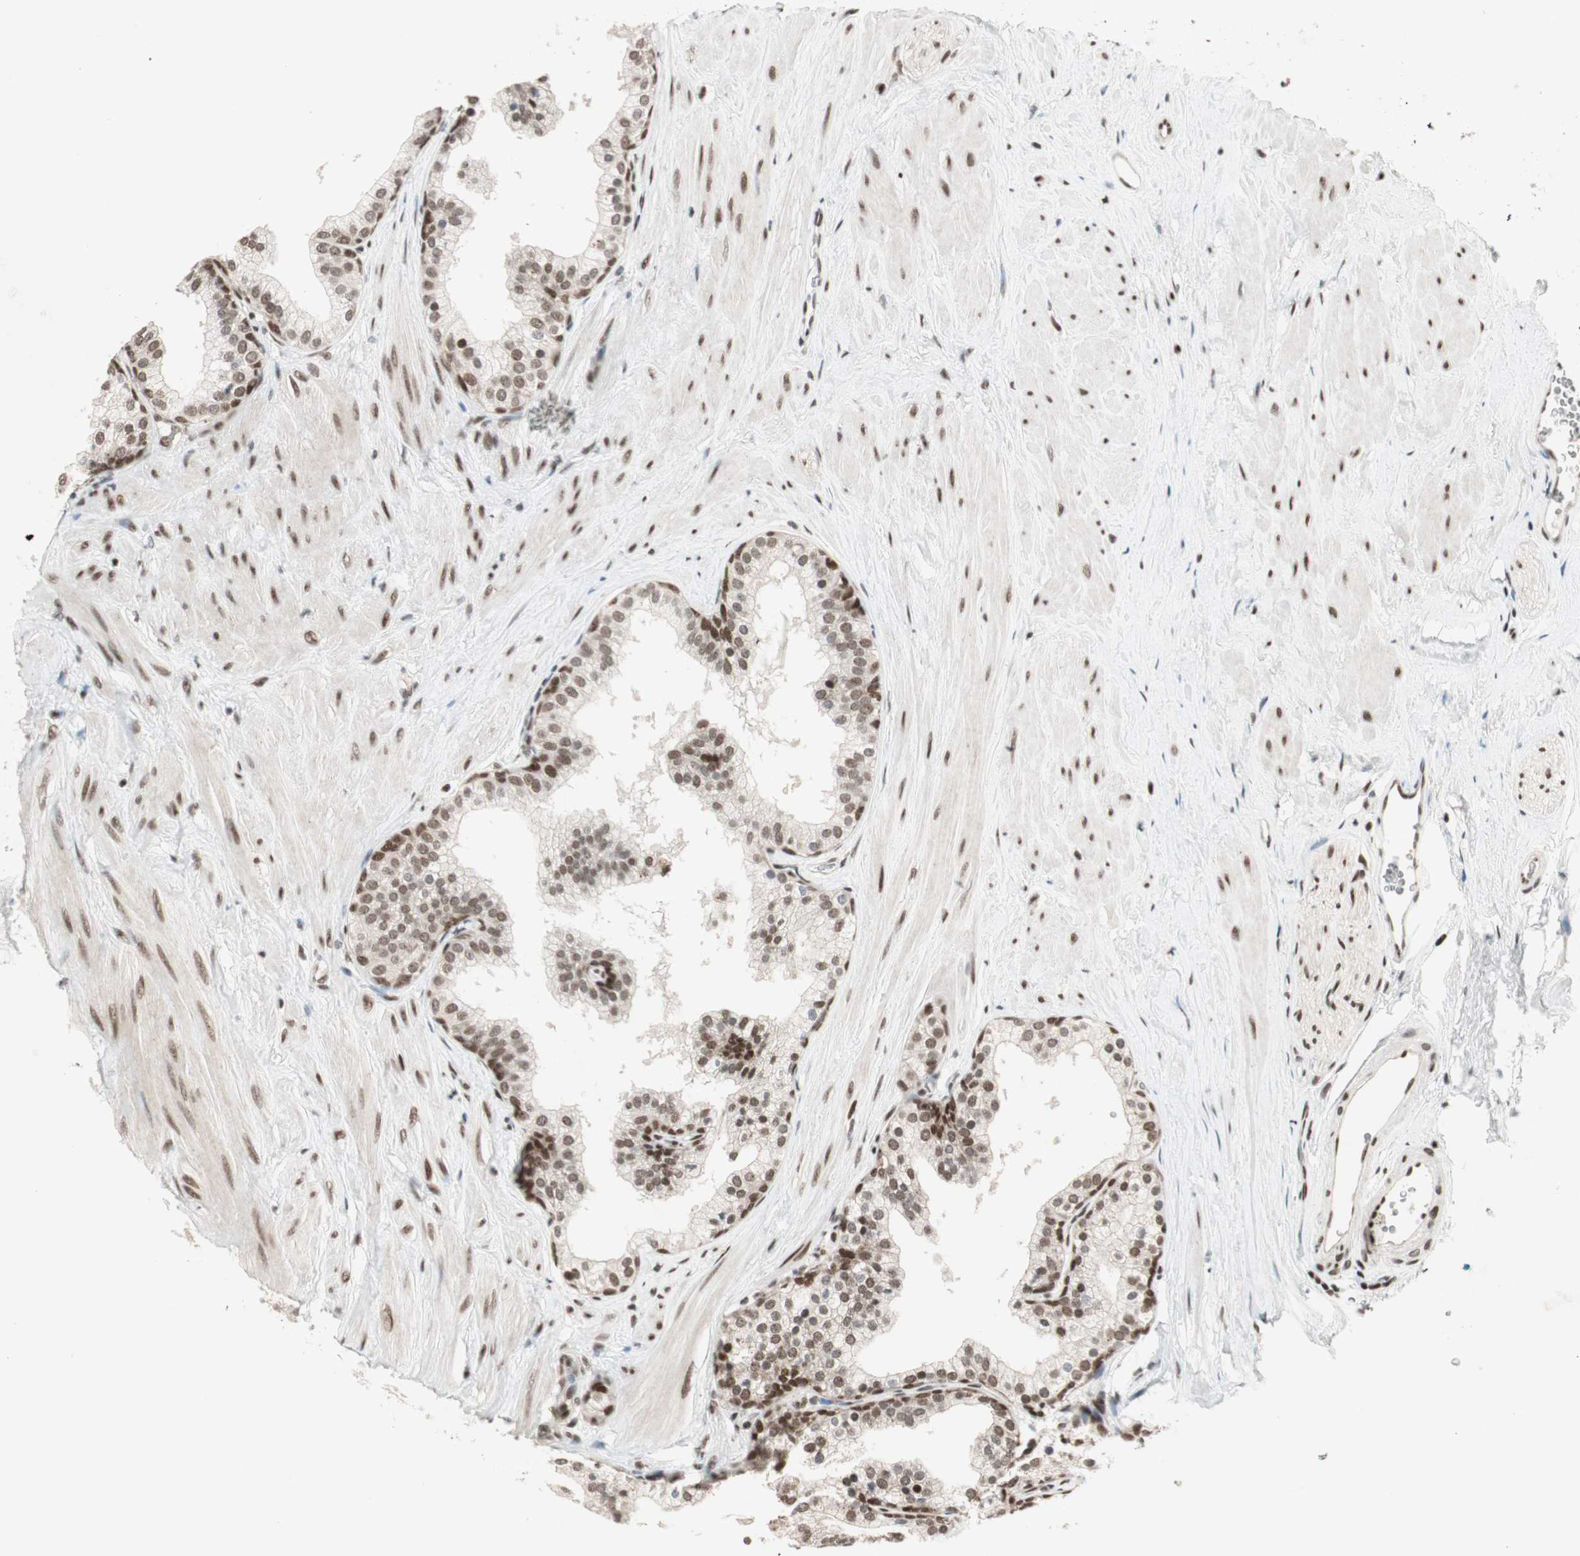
{"staining": {"intensity": "moderate", "quantity": "25%-75%", "location": "nuclear"}, "tissue": "prostate", "cell_type": "Glandular cells", "image_type": "normal", "snomed": [{"axis": "morphology", "description": "Normal tissue, NOS"}, {"axis": "topography", "description": "Prostate"}], "caption": "The photomicrograph displays staining of normal prostate, revealing moderate nuclear protein positivity (brown color) within glandular cells.", "gene": "MDC1", "patient": {"sex": "male", "age": 60}}